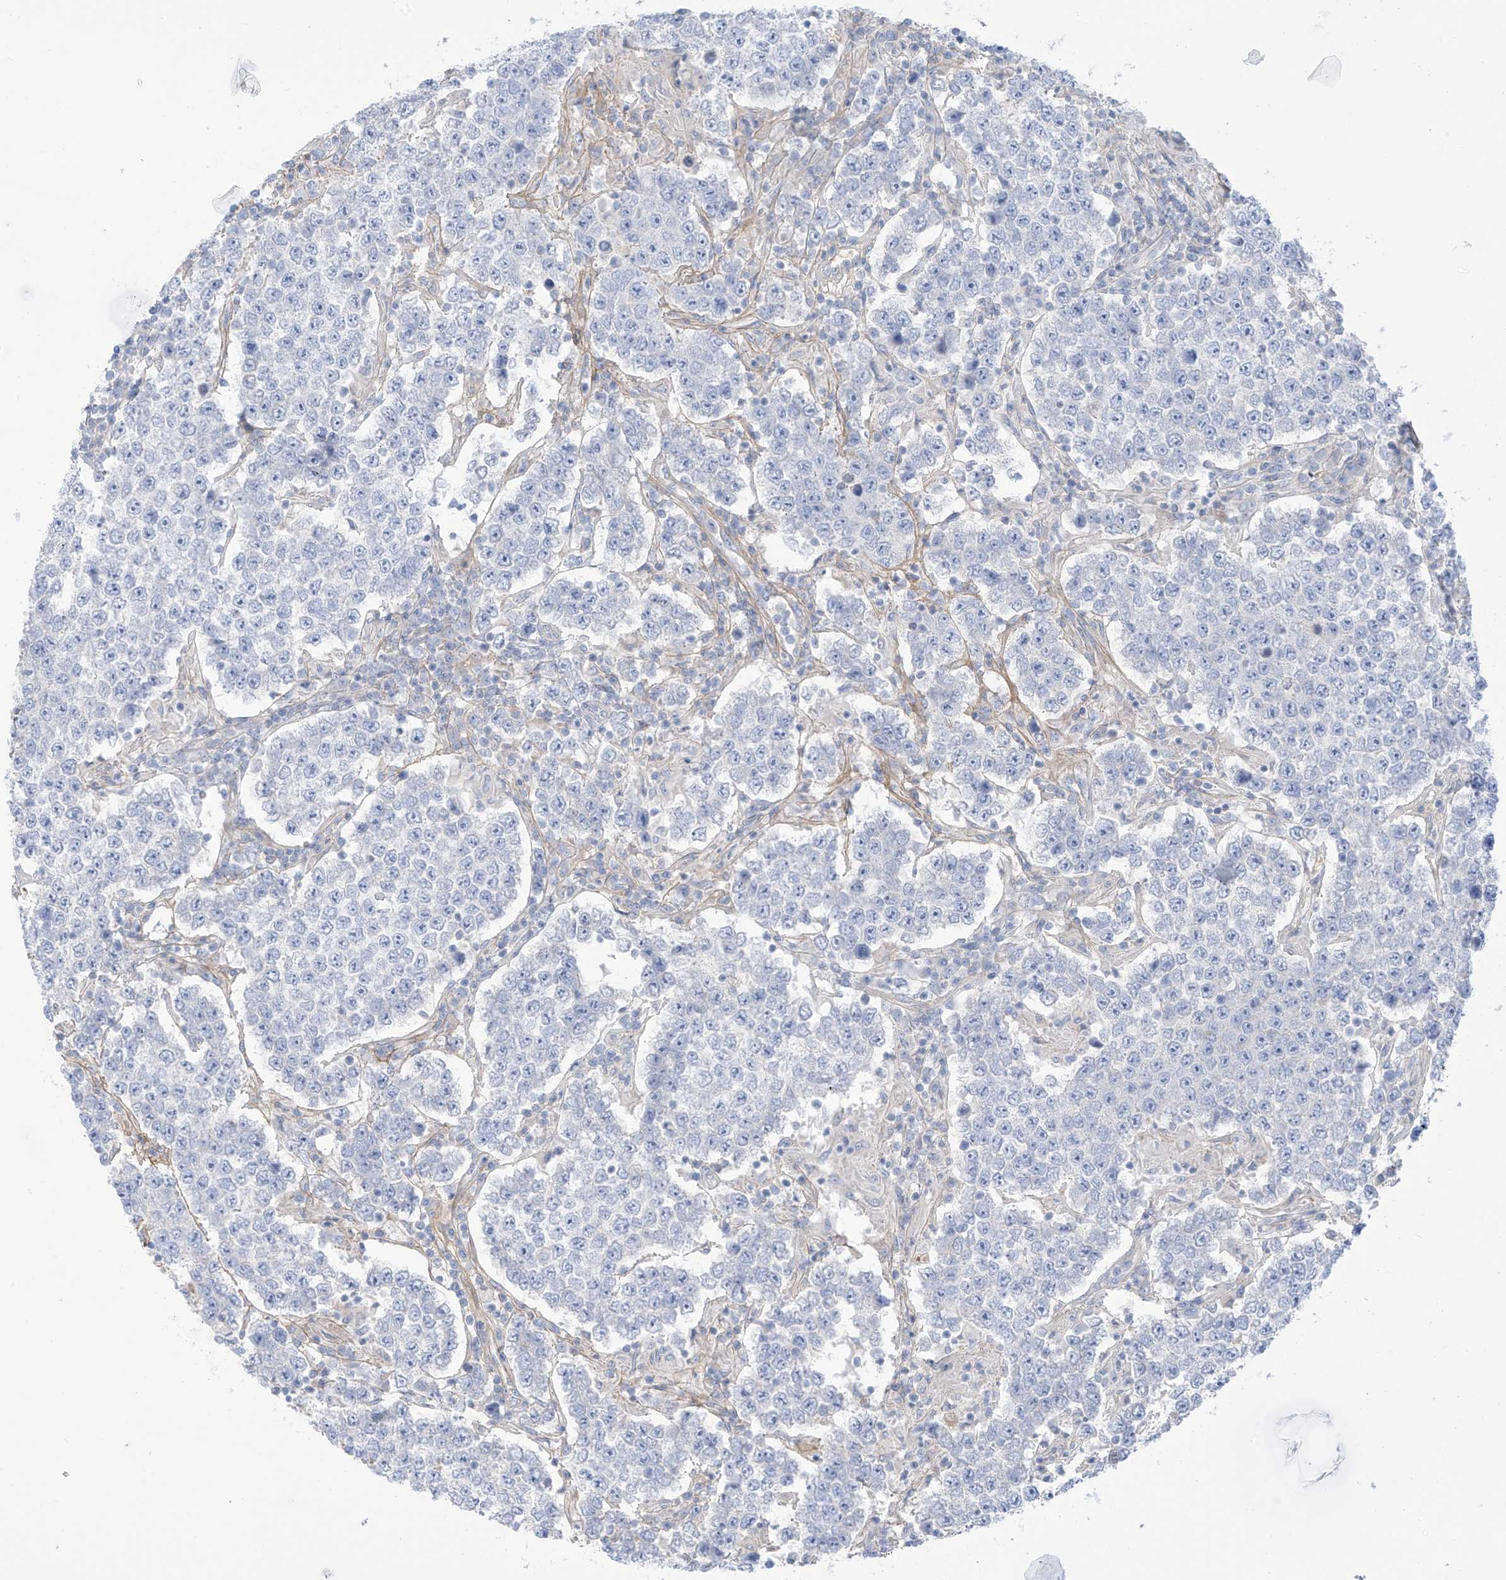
{"staining": {"intensity": "negative", "quantity": "none", "location": "none"}, "tissue": "testis cancer", "cell_type": "Tumor cells", "image_type": "cancer", "snomed": [{"axis": "morphology", "description": "Normal tissue, NOS"}, {"axis": "morphology", "description": "Urothelial carcinoma, High grade"}, {"axis": "morphology", "description": "Seminoma, NOS"}, {"axis": "morphology", "description": "Carcinoma, Embryonal, NOS"}, {"axis": "topography", "description": "Urinary bladder"}, {"axis": "topography", "description": "Testis"}], "caption": "Human testis cancer (high-grade urothelial carcinoma) stained for a protein using immunohistochemistry exhibits no expression in tumor cells.", "gene": "FABP2", "patient": {"sex": "male", "age": 41}}